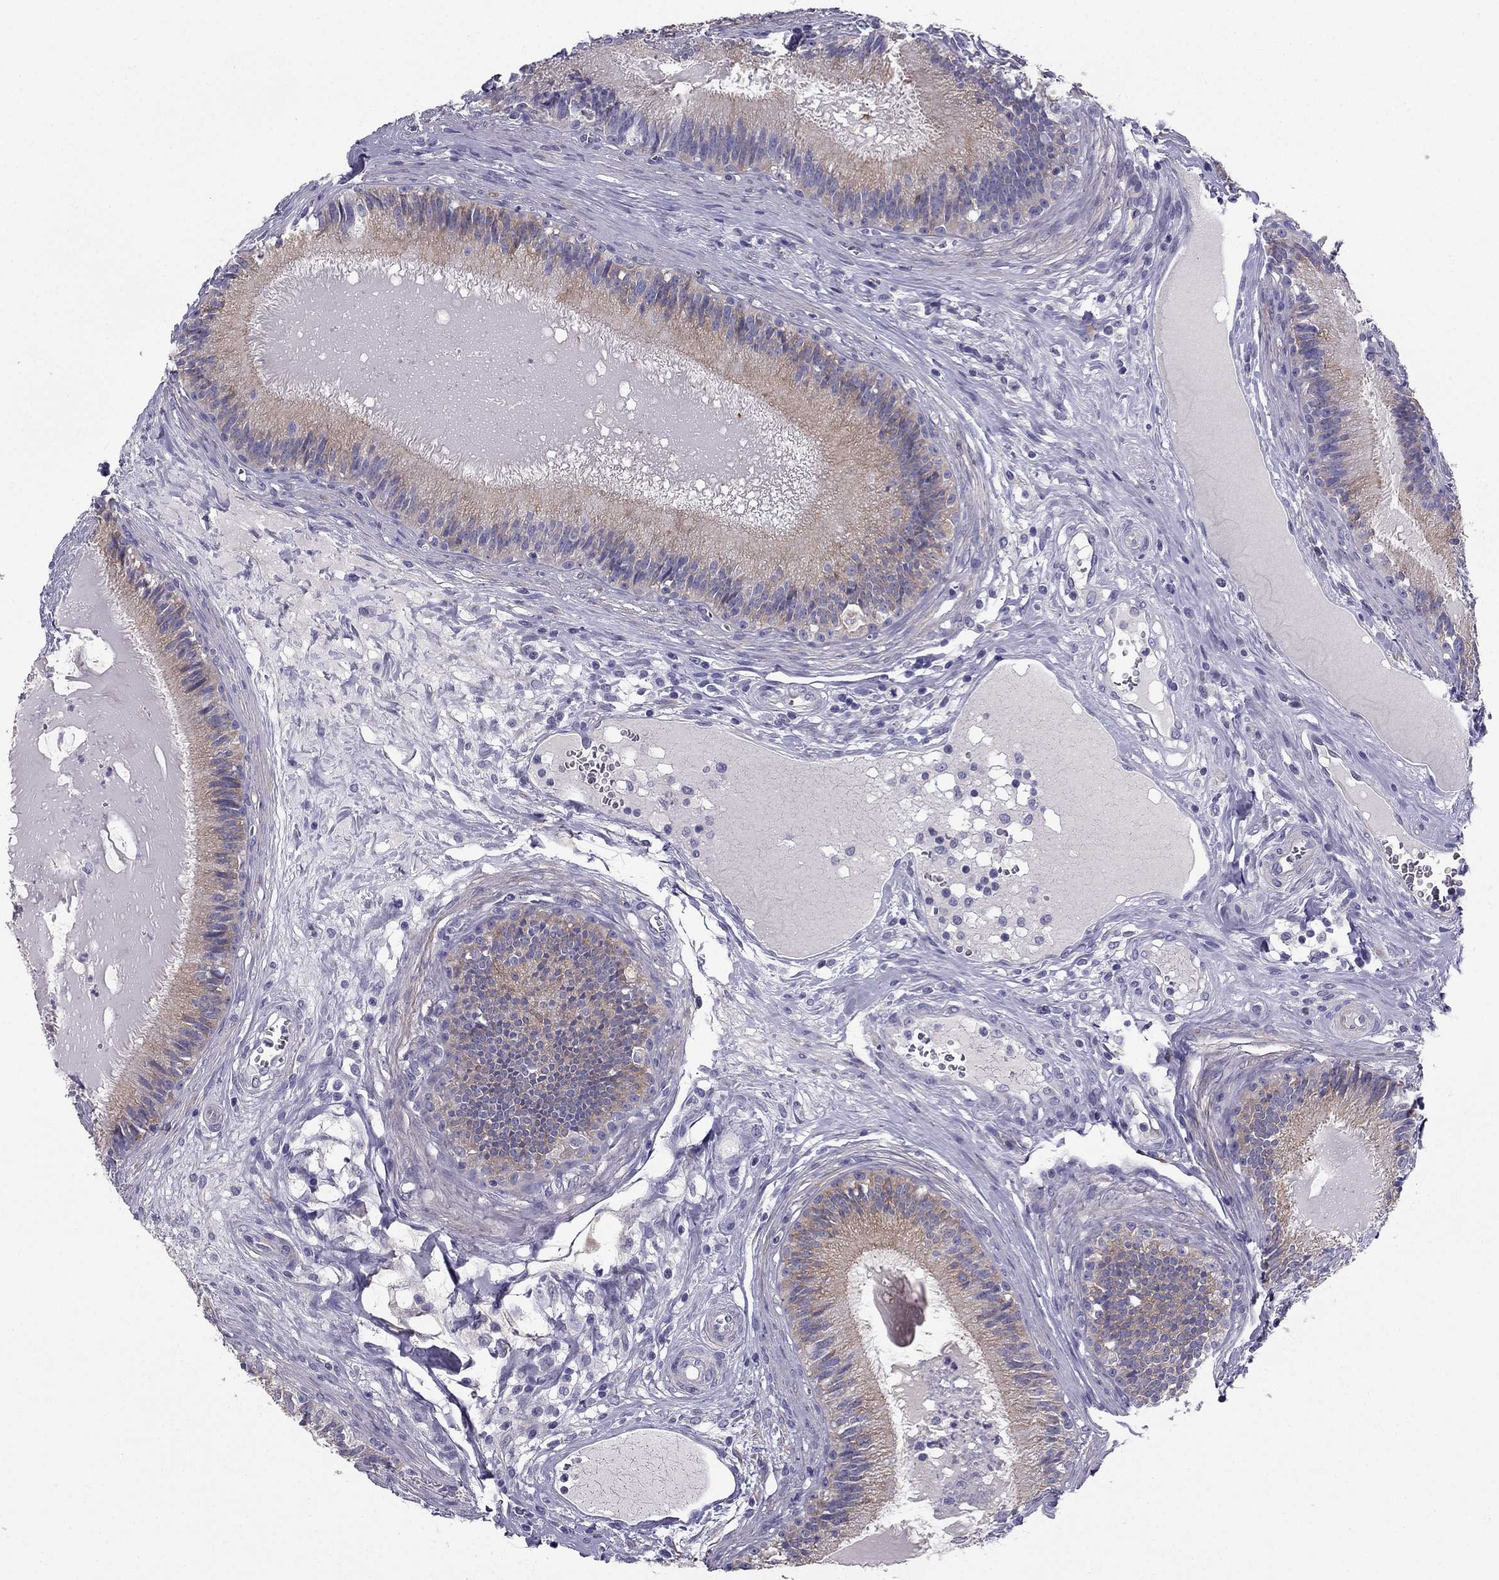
{"staining": {"intensity": "weak", "quantity": "25%-75%", "location": "cytoplasmic/membranous"}, "tissue": "epididymis", "cell_type": "Glandular cells", "image_type": "normal", "snomed": [{"axis": "morphology", "description": "Normal tissue, NOS"}, {"axis": "topography", "description": "Epididymis"}], "caption": "Epididymis stained with DAB immunohistochemistry displays low levels of weak cytoplasmic/membranous expression in about 25%-75% of glandular cells. (Stains: DAB in brown, nuclei in blue, Microscopy: brightfield microscopy at high magnification).", "gene": "SYT5", "patient": {"sex": "male", "age": 27}}